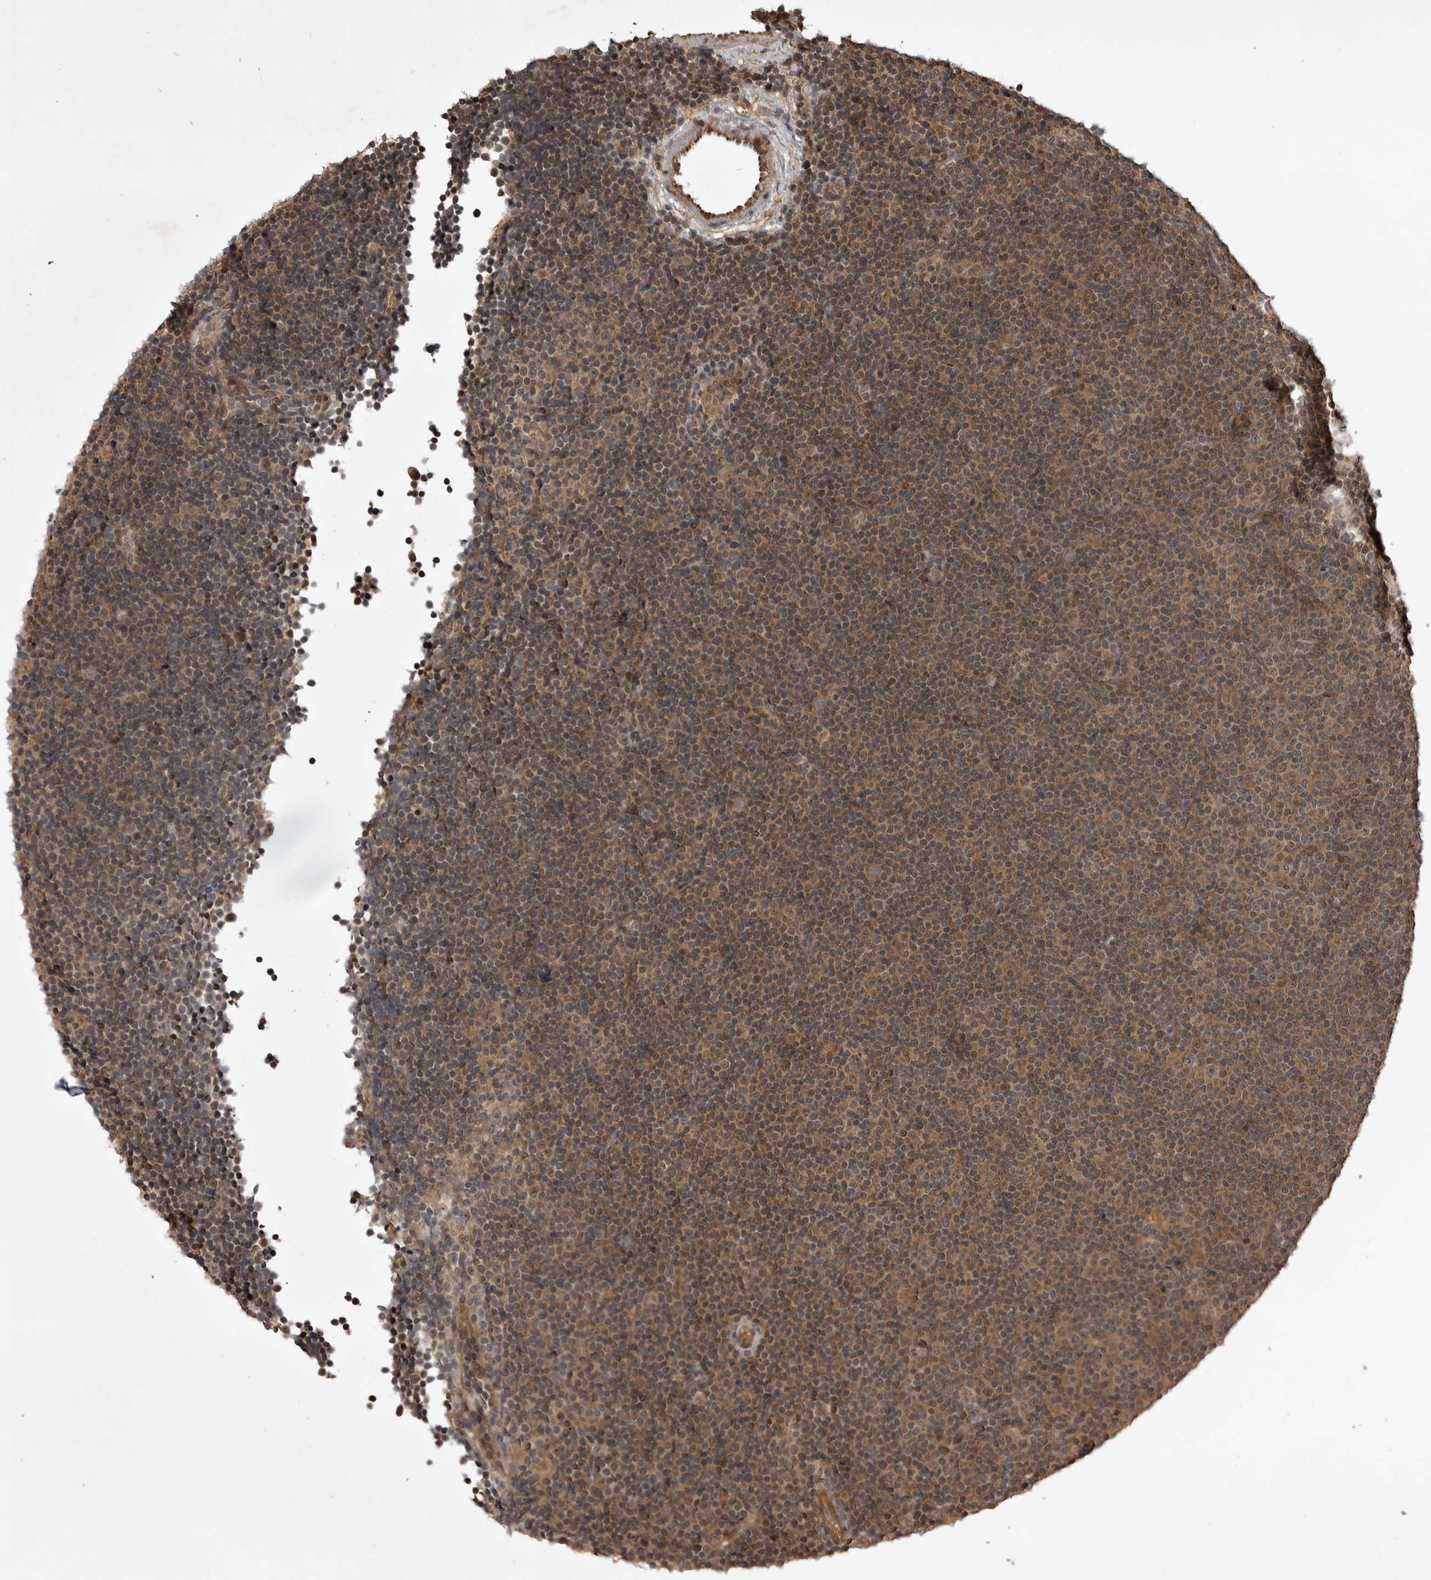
{"staining": {"intensity": "weak", "quantity": "25%-75%", "location": "cytoplasmic/membranous,nuclear"}, "tissue": "lymphoma", "cell_type": "Tumor cells", "image_type": "cancer", "snomed": [{"axis": "morphology", "description": "Malignant lymphoma, non-Hodgkin's type, Low grade"}, {"axis": "topography", "description": "Lymph node"}], "caption": "Weak cytoplasmic/membranous and nuclear protein expression is present in about 25%-75% of tumor cells in lymphoma. The protein of interest is stained brown, and the nuclei are stained in blue (DAB IHC with brightfield microscopy, high magnification).", "gene": "AKAP7", "patient": {"sex": "female", "age": 67}}